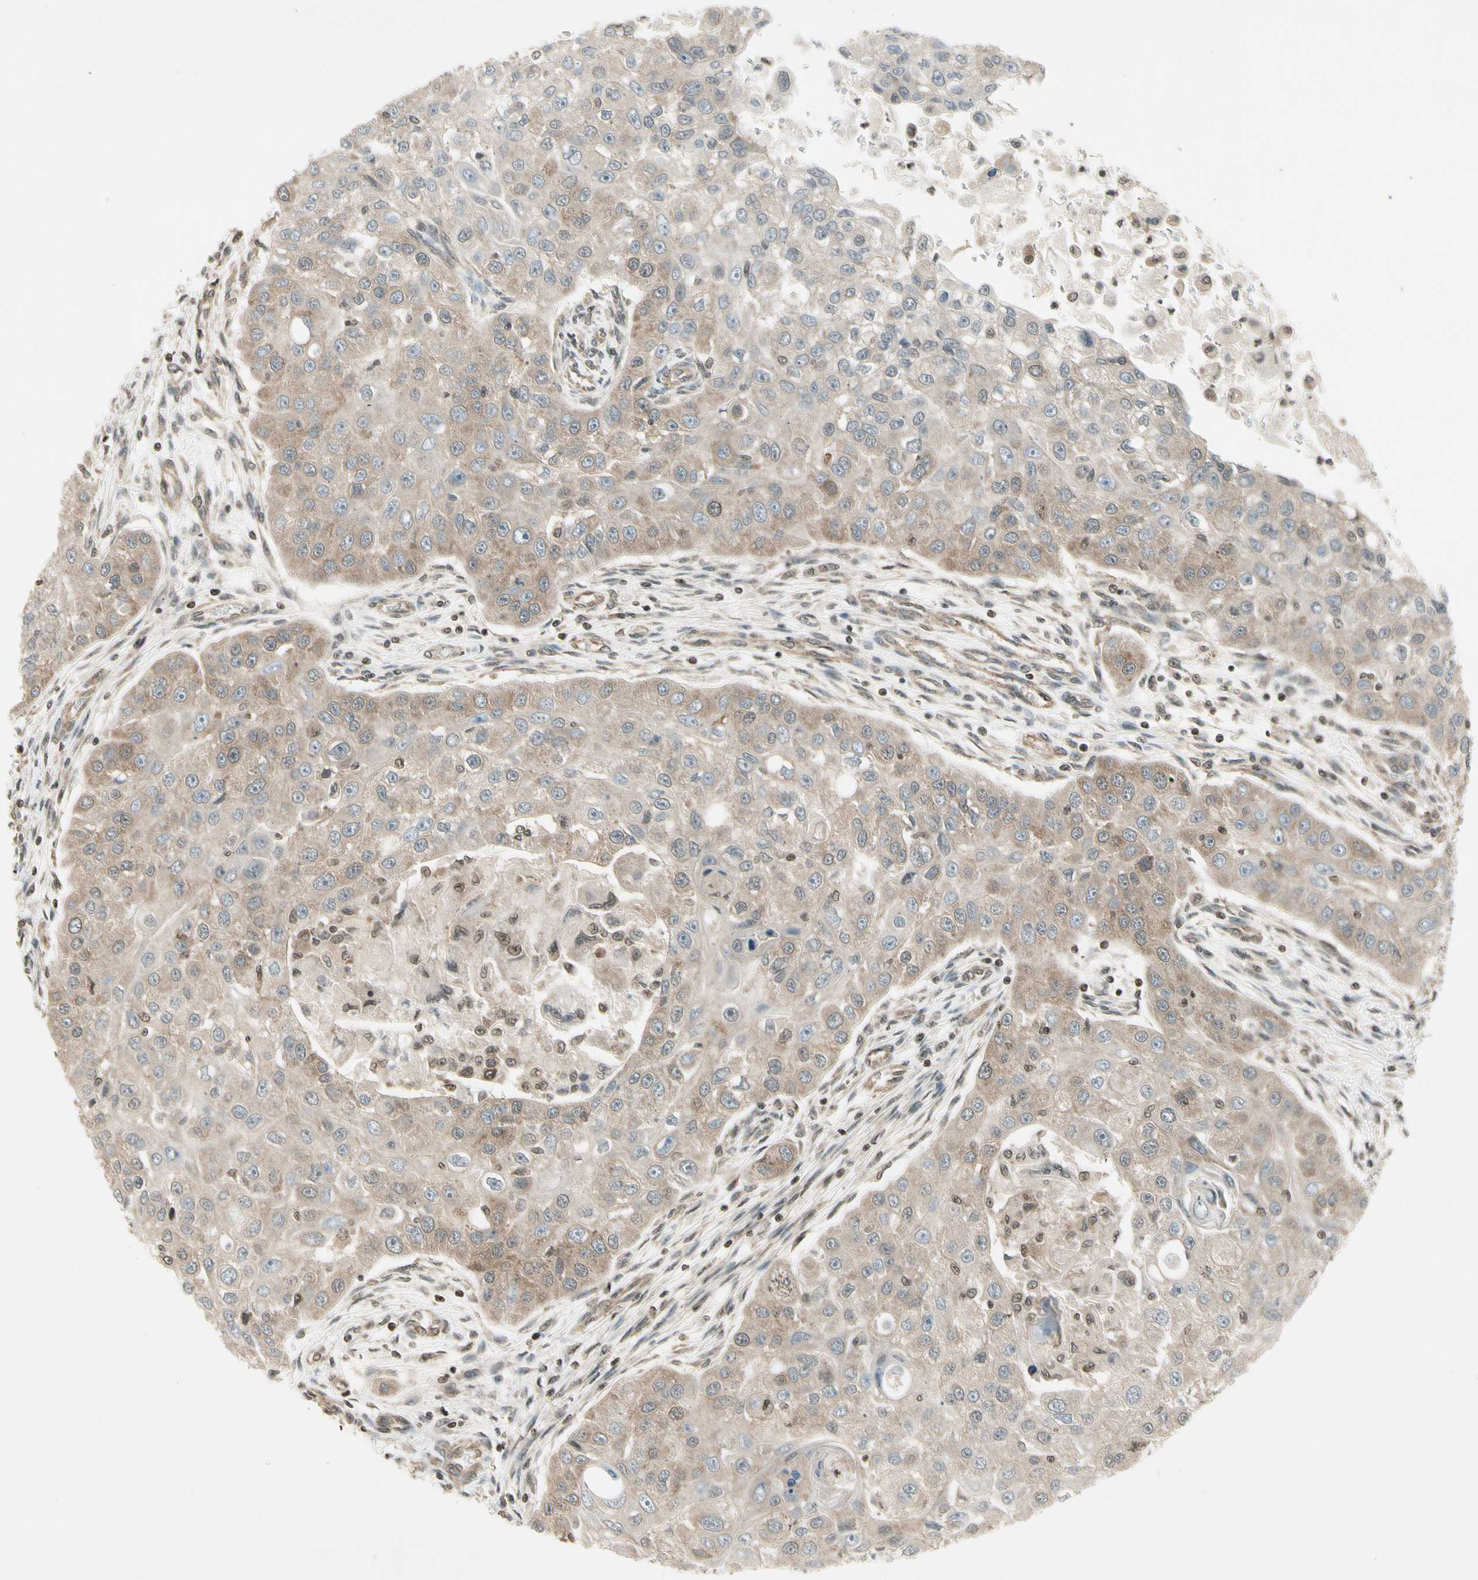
{"staining": {"intensity": "weak", "quantity": ">75%", "location": "cytoplasmic/membranous"}, "tissue": "head and neck cancer", "cell_type": "Tumor cells", "image_type": "cancer", "snomed": [{"axis": "morphology", "description": "Normal tissue, NOS"}, {"axis": "morphology", "description": "Squamous cell carcinoma, NOS"}, {"axis": "topography", "description": "Skeletal muscle"}, {"axis": "topography", "description": "Head-Neck"}], "caption": "High-power microscopy captured an immunohistochemistry (IHC) histopathology image of squamous cell carcinoma (head and neck), revealing weak cytoplasmic/membranous expression in about >75% of tumor cells.", "gene": "SMN2", "patient": {"sex": "male", "age": 51}}